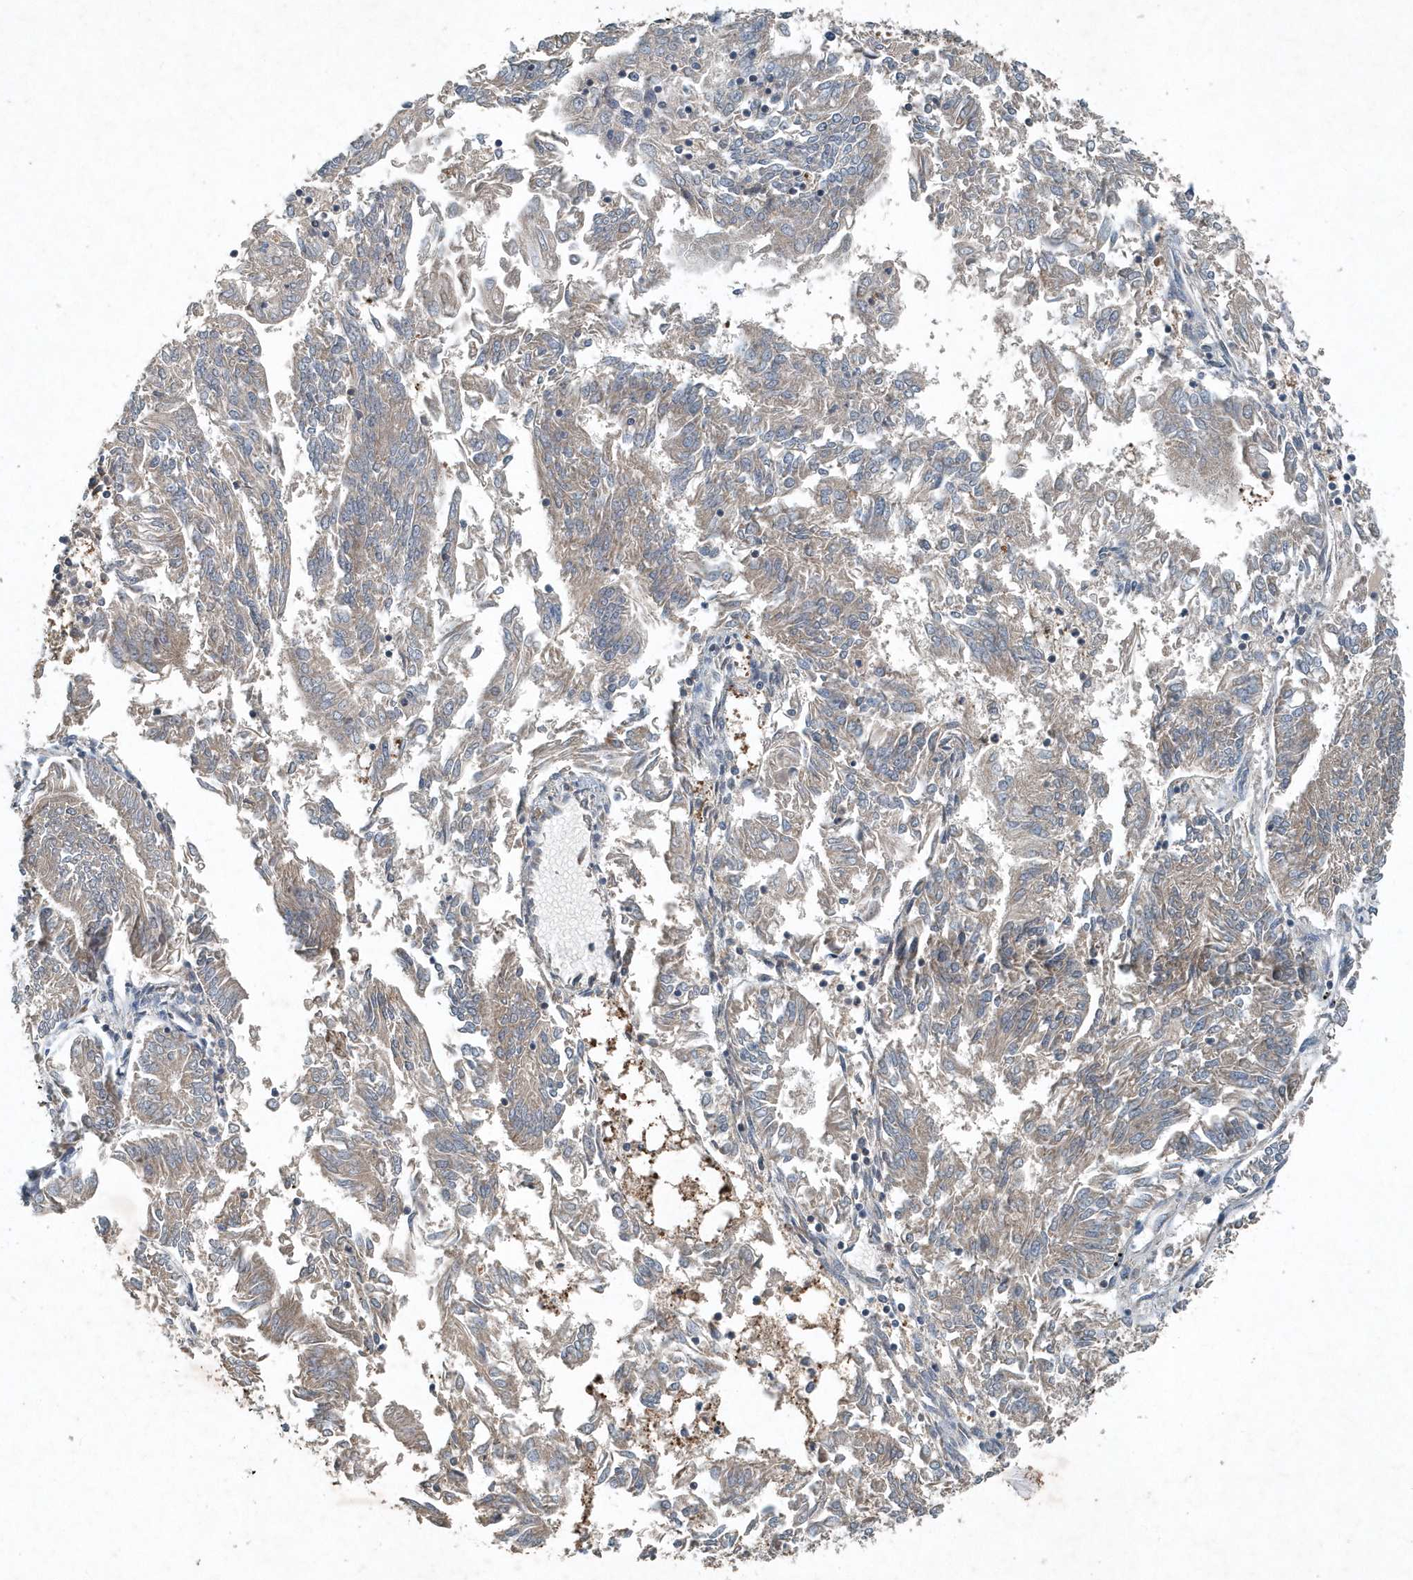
{"staining": {"intensity": "negative", "quantity": "none", "location": "none"}, "tissue": "endometrial cancer", "cell_type": "Tumor cells", "image_type": "cancer", "snomed": [{"axis": "morphology", "description": "Adenocarcinoma, NOS"}, {"axis": "topography", "description": "Endometrium"}], "caption": "This histopathology image is of endometrial adenocarcinoma stained with immunohistochemistry to label a protein in brown with the nuclei are counter-stained blue. There is no positivity in tumor cells.", "gene": "SCFD2", "patient": {"sex": "female", "age": 58}}